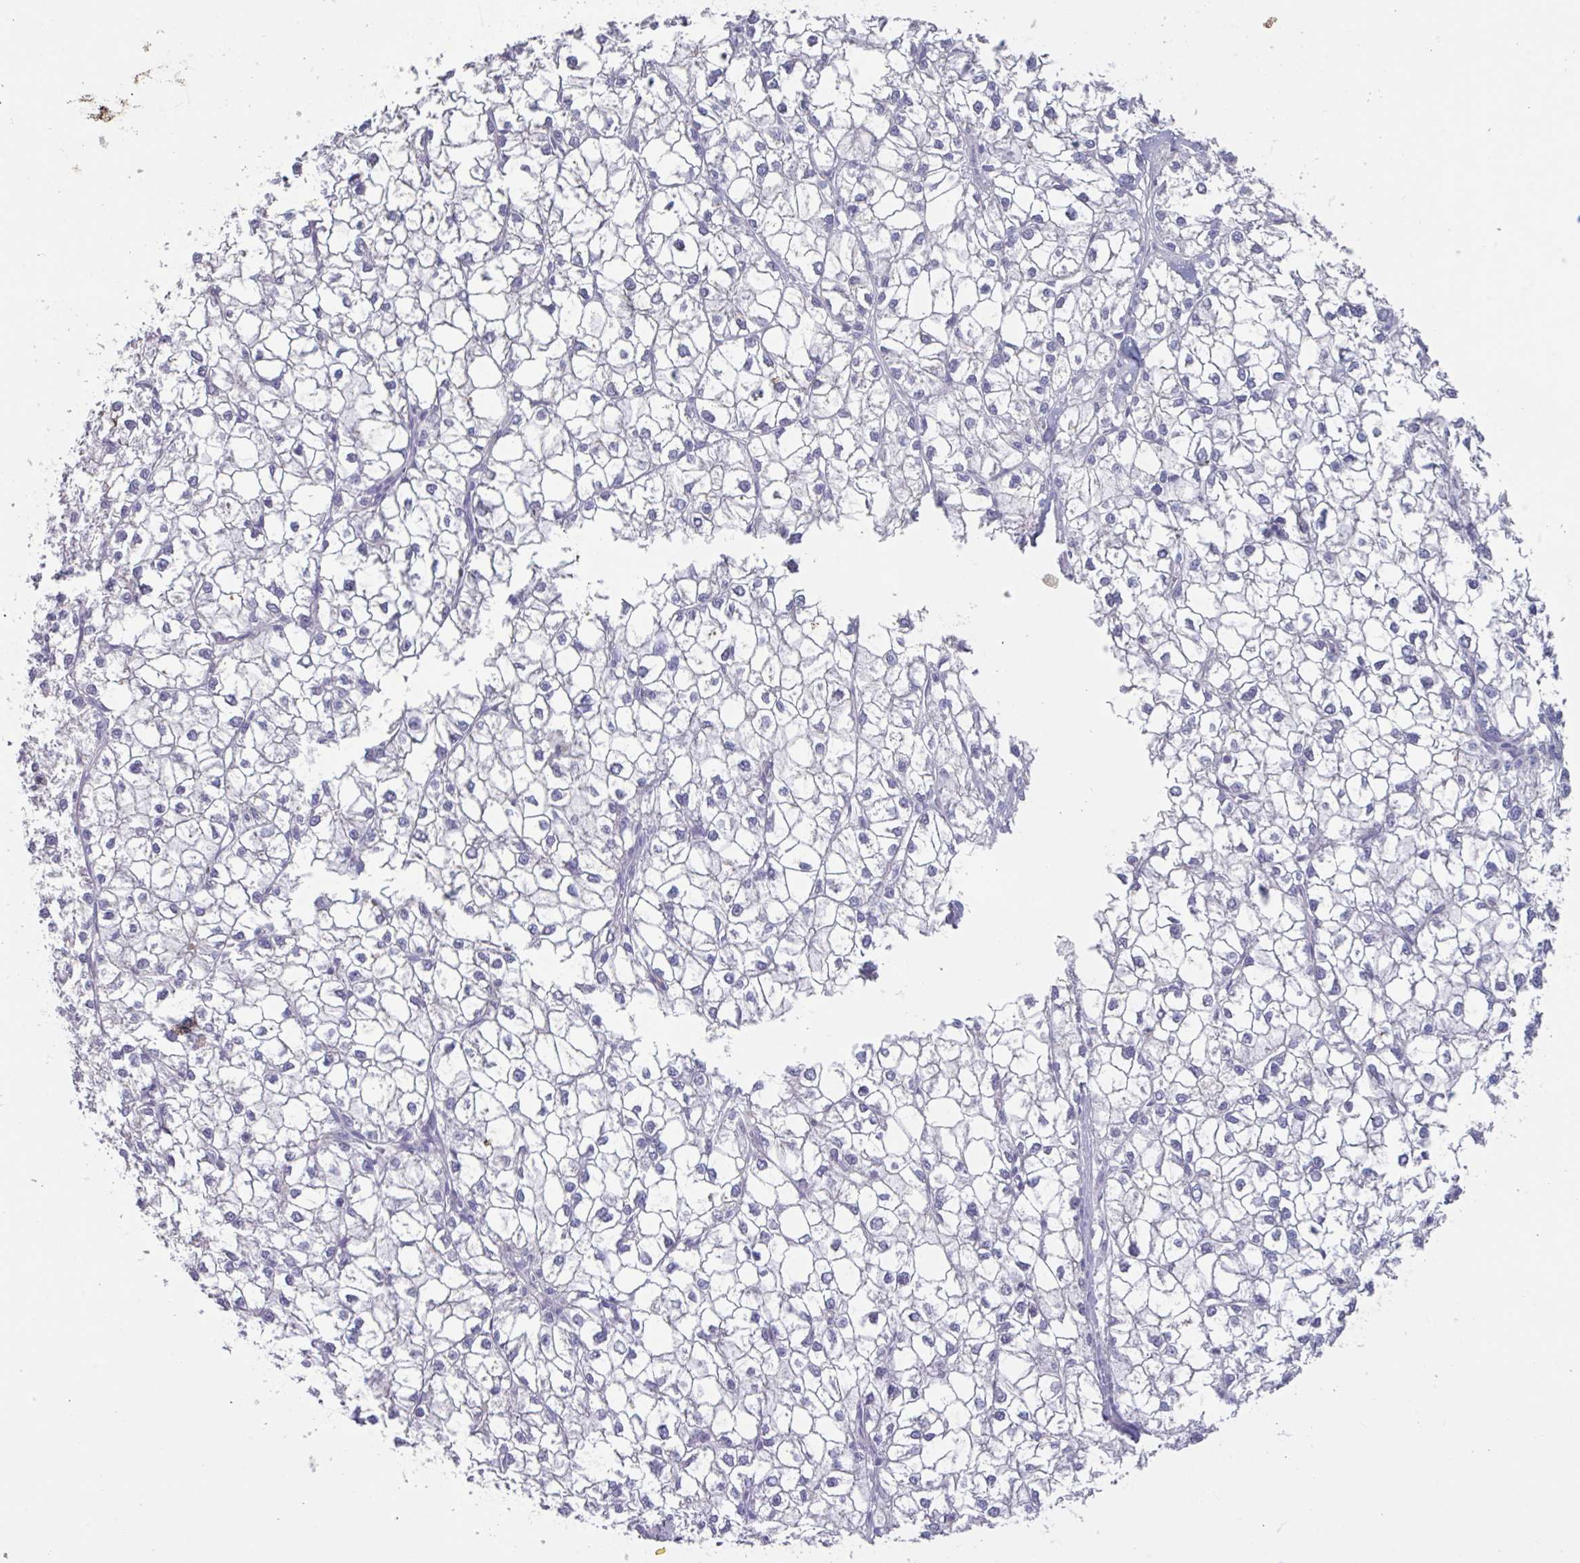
{"staining": {"intensity": "negative", "quantity": "none", "location": "none"}, "tissue": "liver cancer", "cell_type": "Tumor cells", "image_type": "cancer", "snomed": [{"axis": "morphology", "description": "Carcinoma, Hepatocellular, NOS"}, {"axis": "topography", "description": "Liver"}], "caption": "This is an IHC image of liver cancer (hepatocellular carcinoma). There is no staining in tumor cells.", "gene": "OR2T10", "patient": {"sex": "female", "age": 43}}